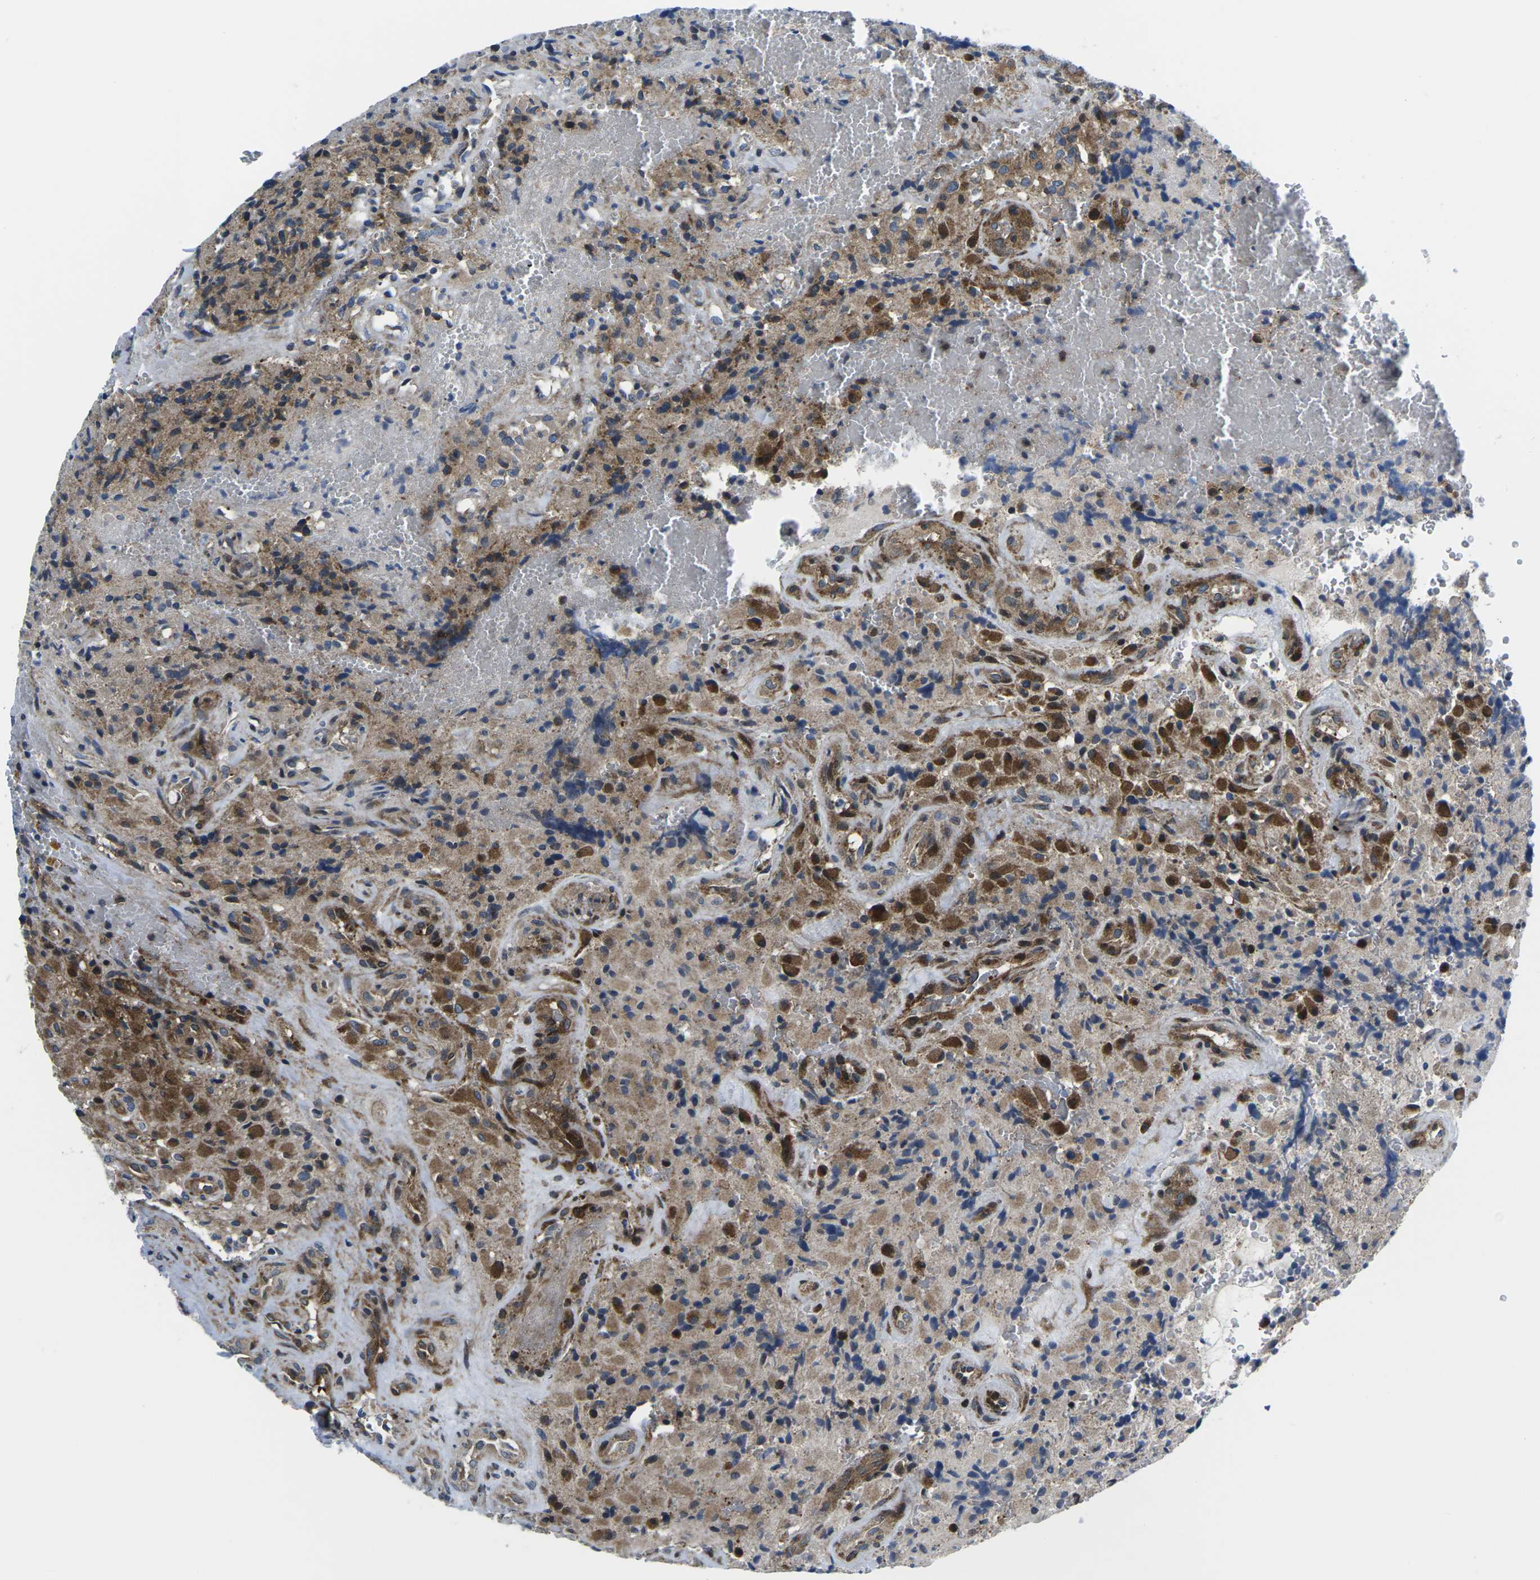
{"staining": {"intensity": "moderate", "quantity": ">75%", "location": "cytoplasmic/membranous"}, "tissue": "glioma", "cell_type": "Tumor cells", "image_type": "cancer", "snomed": [{"axis": "morphology", "description": "Glioma, malignant, High grade"}, {"axis": "topography", "description": "Brain"}], "caption": "Glioma stained with immunohistochemistry (IHC) demonstrates moderate cytoplasmic/membranous expression in approximately >75% of tumor cells.", "gene": "EIF4E", "patient": {"sex": "male", "age": 71}}